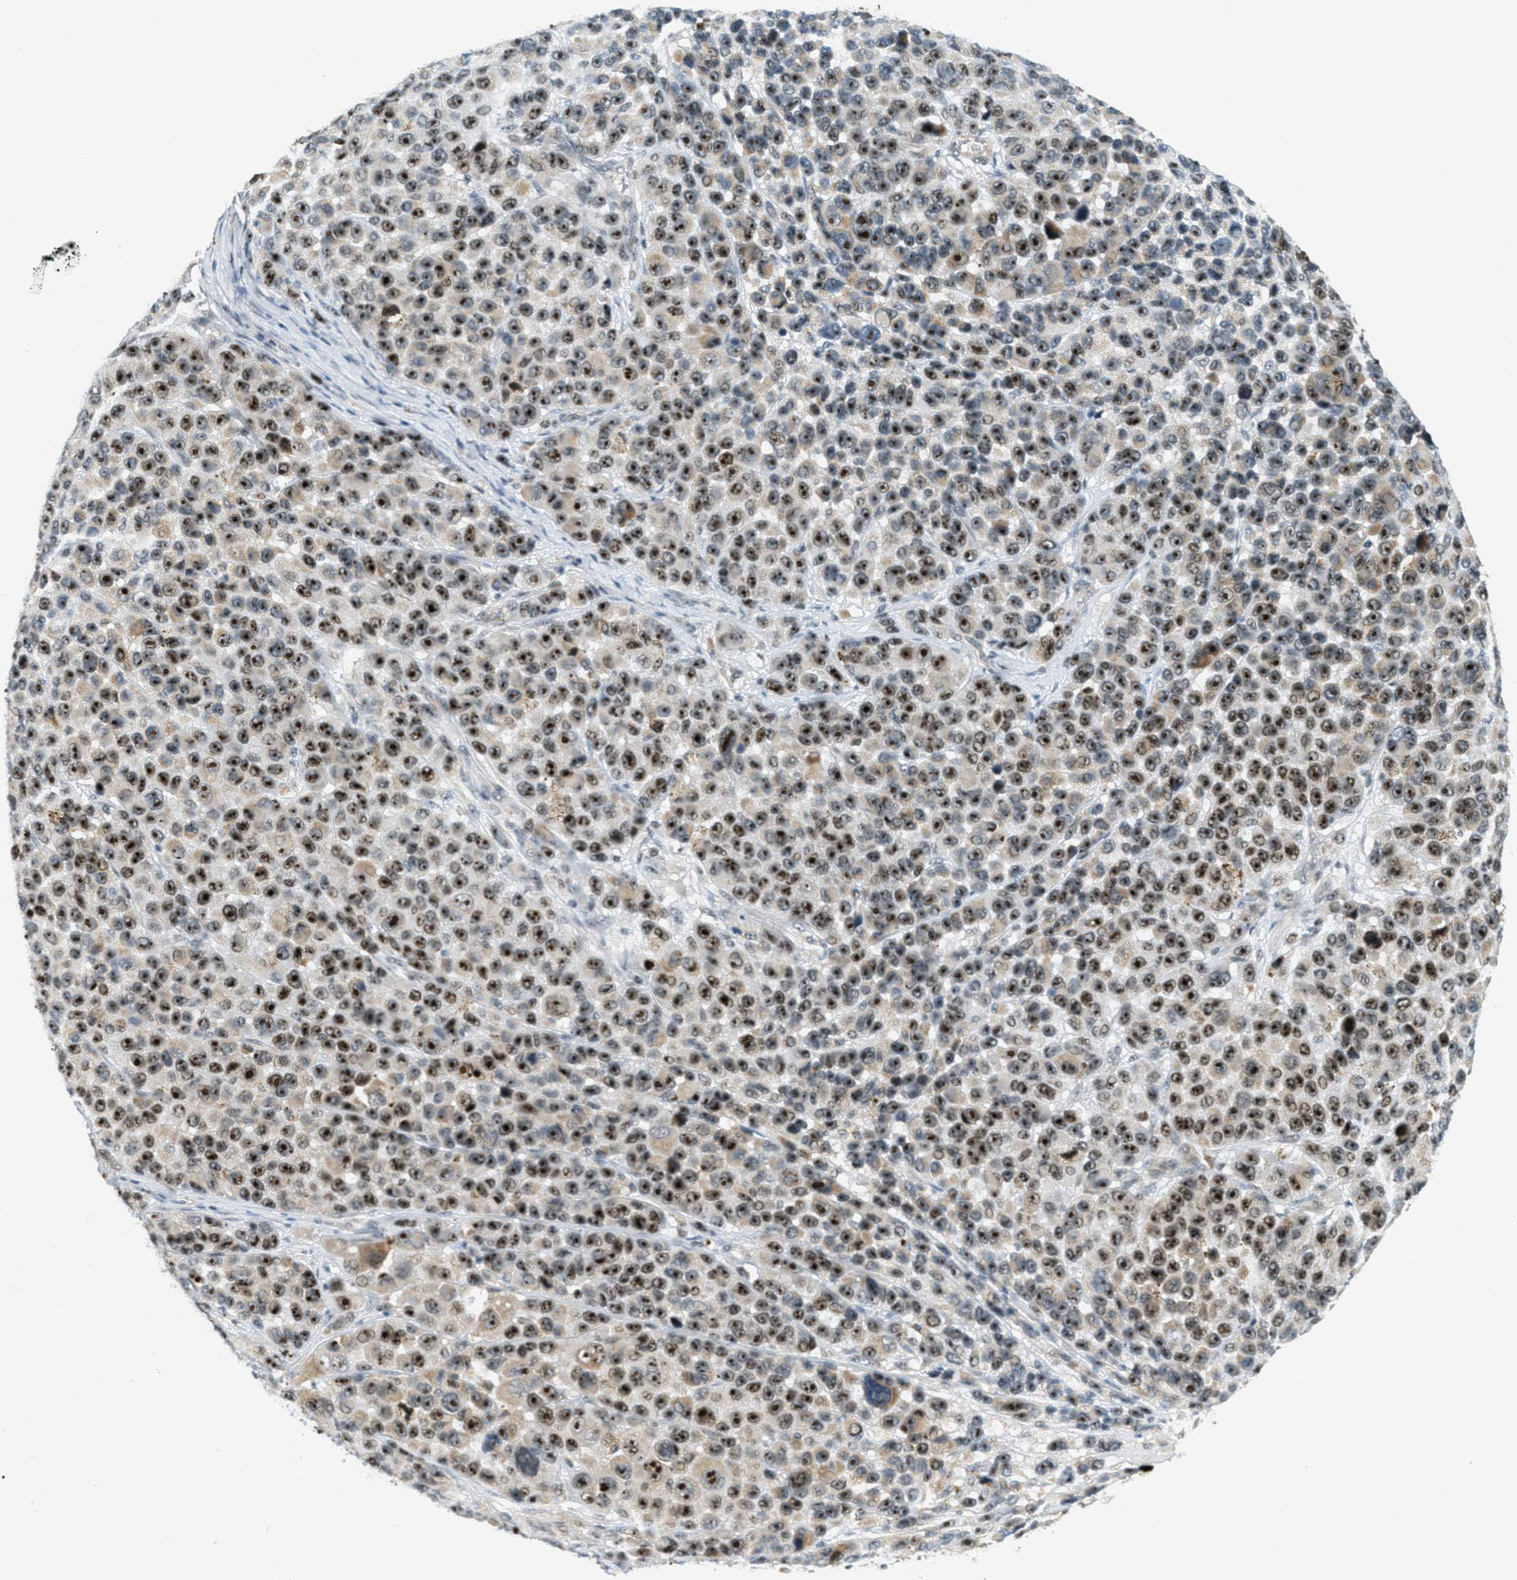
{"staining": {"intensity": "strong", "quantity": ">75%", "location": "nuclear"}, "tissue": "melanoma", "cell_type": "Tumor cells", "image_type": "cancer", "snomed": [{"axis": "morphology", "description": "Malignant melanoma, NOS"}, {"axis": "topography", "description": "Skin"}], "caption": "This is a histology image of IHC staining of malignant melanoma, which shows strong positivity in the nuclear of tumor cells.", "gene": "DDX47", "patient": {"sex": "male", "age": 53}}